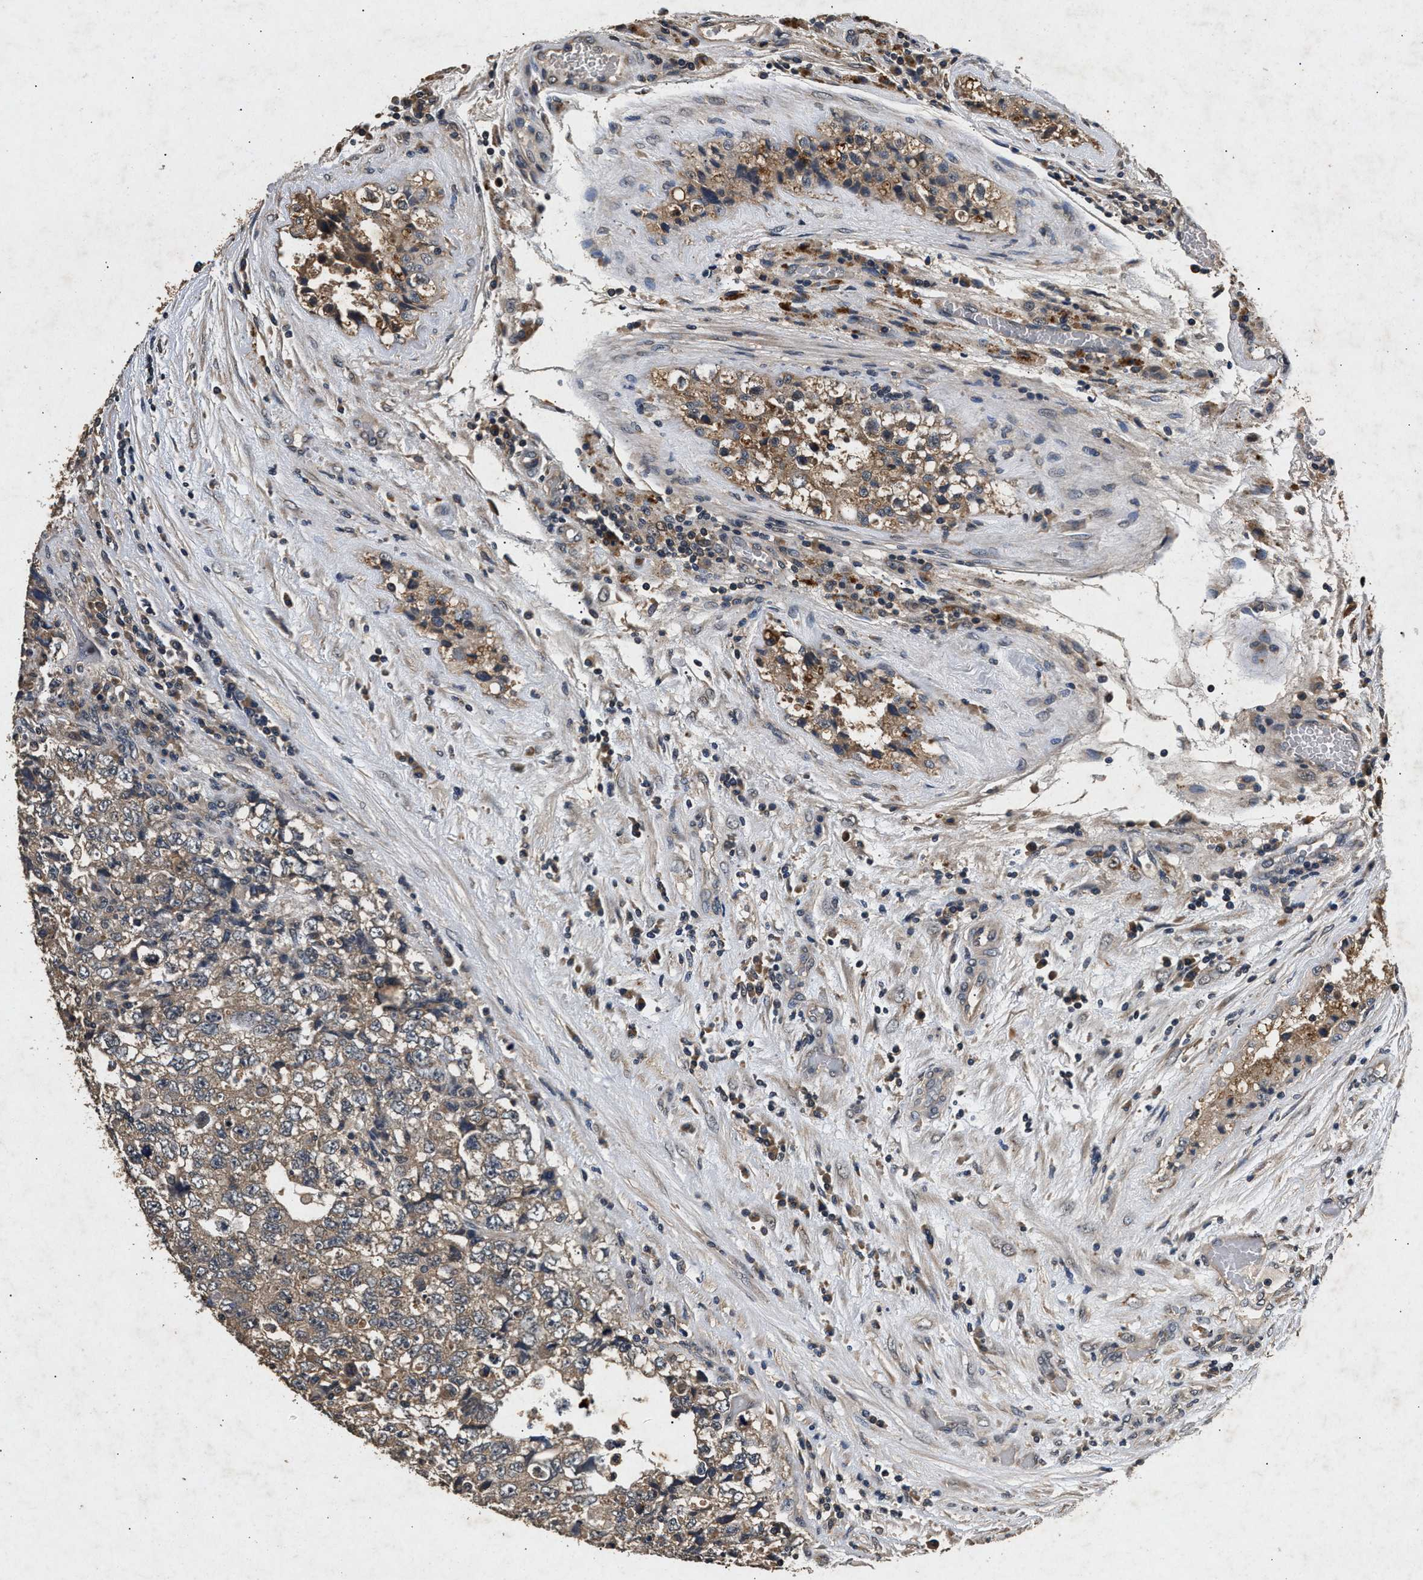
{"staining": {"intensity": "weak", "quantity": ">75%", "location": "cytoplasmic/membranous"}, "tissue": "testis cancer", "cell_type": "Tumor cells", "image_type": "cancer", "snomed": [{"axis": "morphology", "description": "Carcinoma, Embryonal, NOS"}, {"axis": "topography", "description": "Testis"}], "caption": "Immunohistochemistry (IHC) image of human embryonal carcinoma (testis) stained for a protein (brown), which shows low levels of weak cytoplasmic/membranous staining in approximately >75% of tumor cells.", "gene": "PPP1CC", "patient": {"sex": "male", "age": 36}}